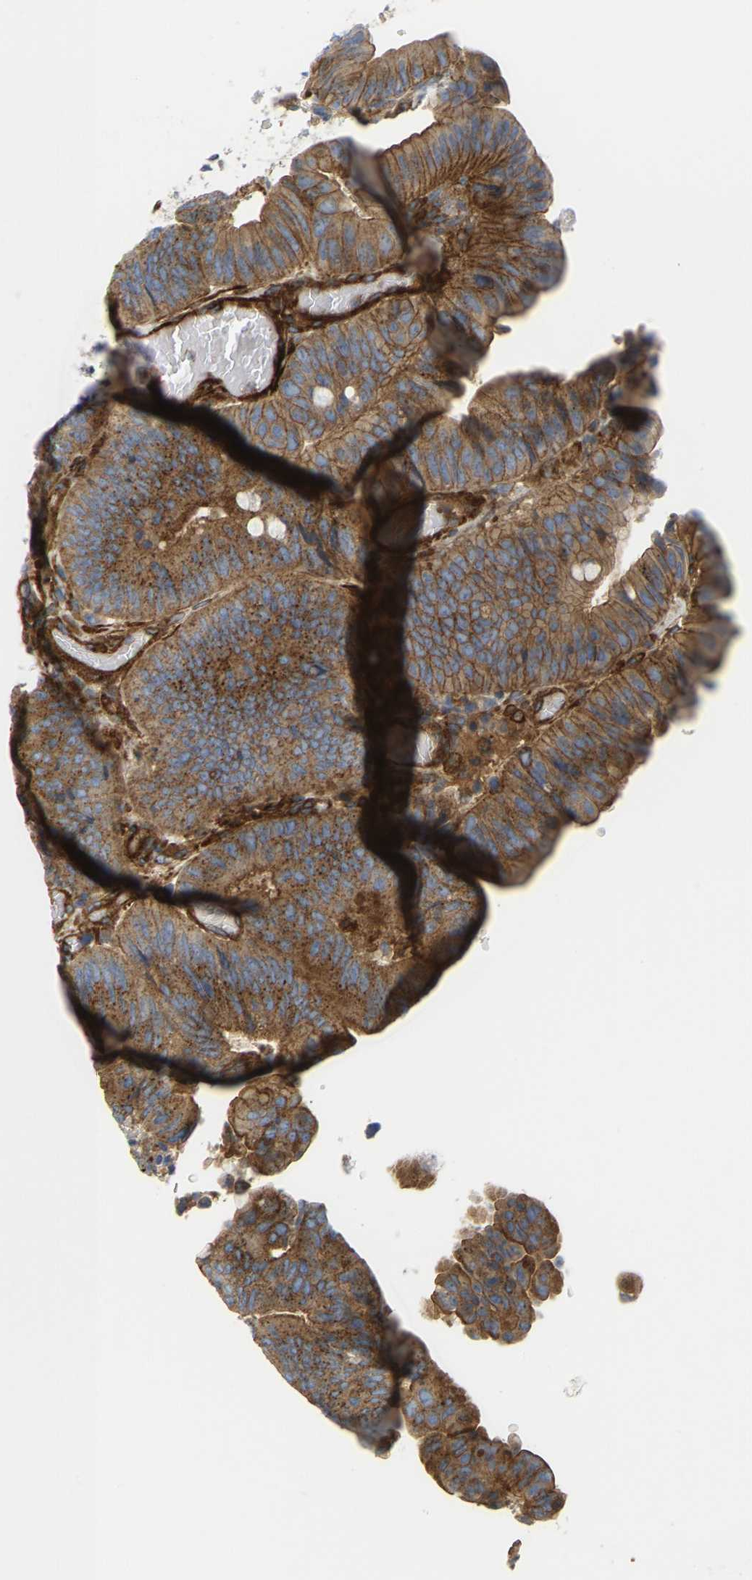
{"staining": {"intensity": "moderate", "quantity": ">75%", "location": "cytoplasmic/membranous"}, "tissue": "colorectal cancer", "cell_type": "Tumor cells", "image_type": "cancer", "snomed": [{"axis": "morphology", "description": "Normal tissue, NOS"}, {"axis": "morphology", "description": "Adenocarcinoma, NOS"}, {"axis": "topography", "description": "Rectum"}, {"axis": "topography", "description": "Peripheral nerve tissue"}], "caption": "The immunohistochemical stain labels moderate cytoplasmic/membranous positivity in tumor cells of colorectal adenocarcinoma tissue.", "gene": "PICALM", "patient": {"sex": "male", "age": 92}}